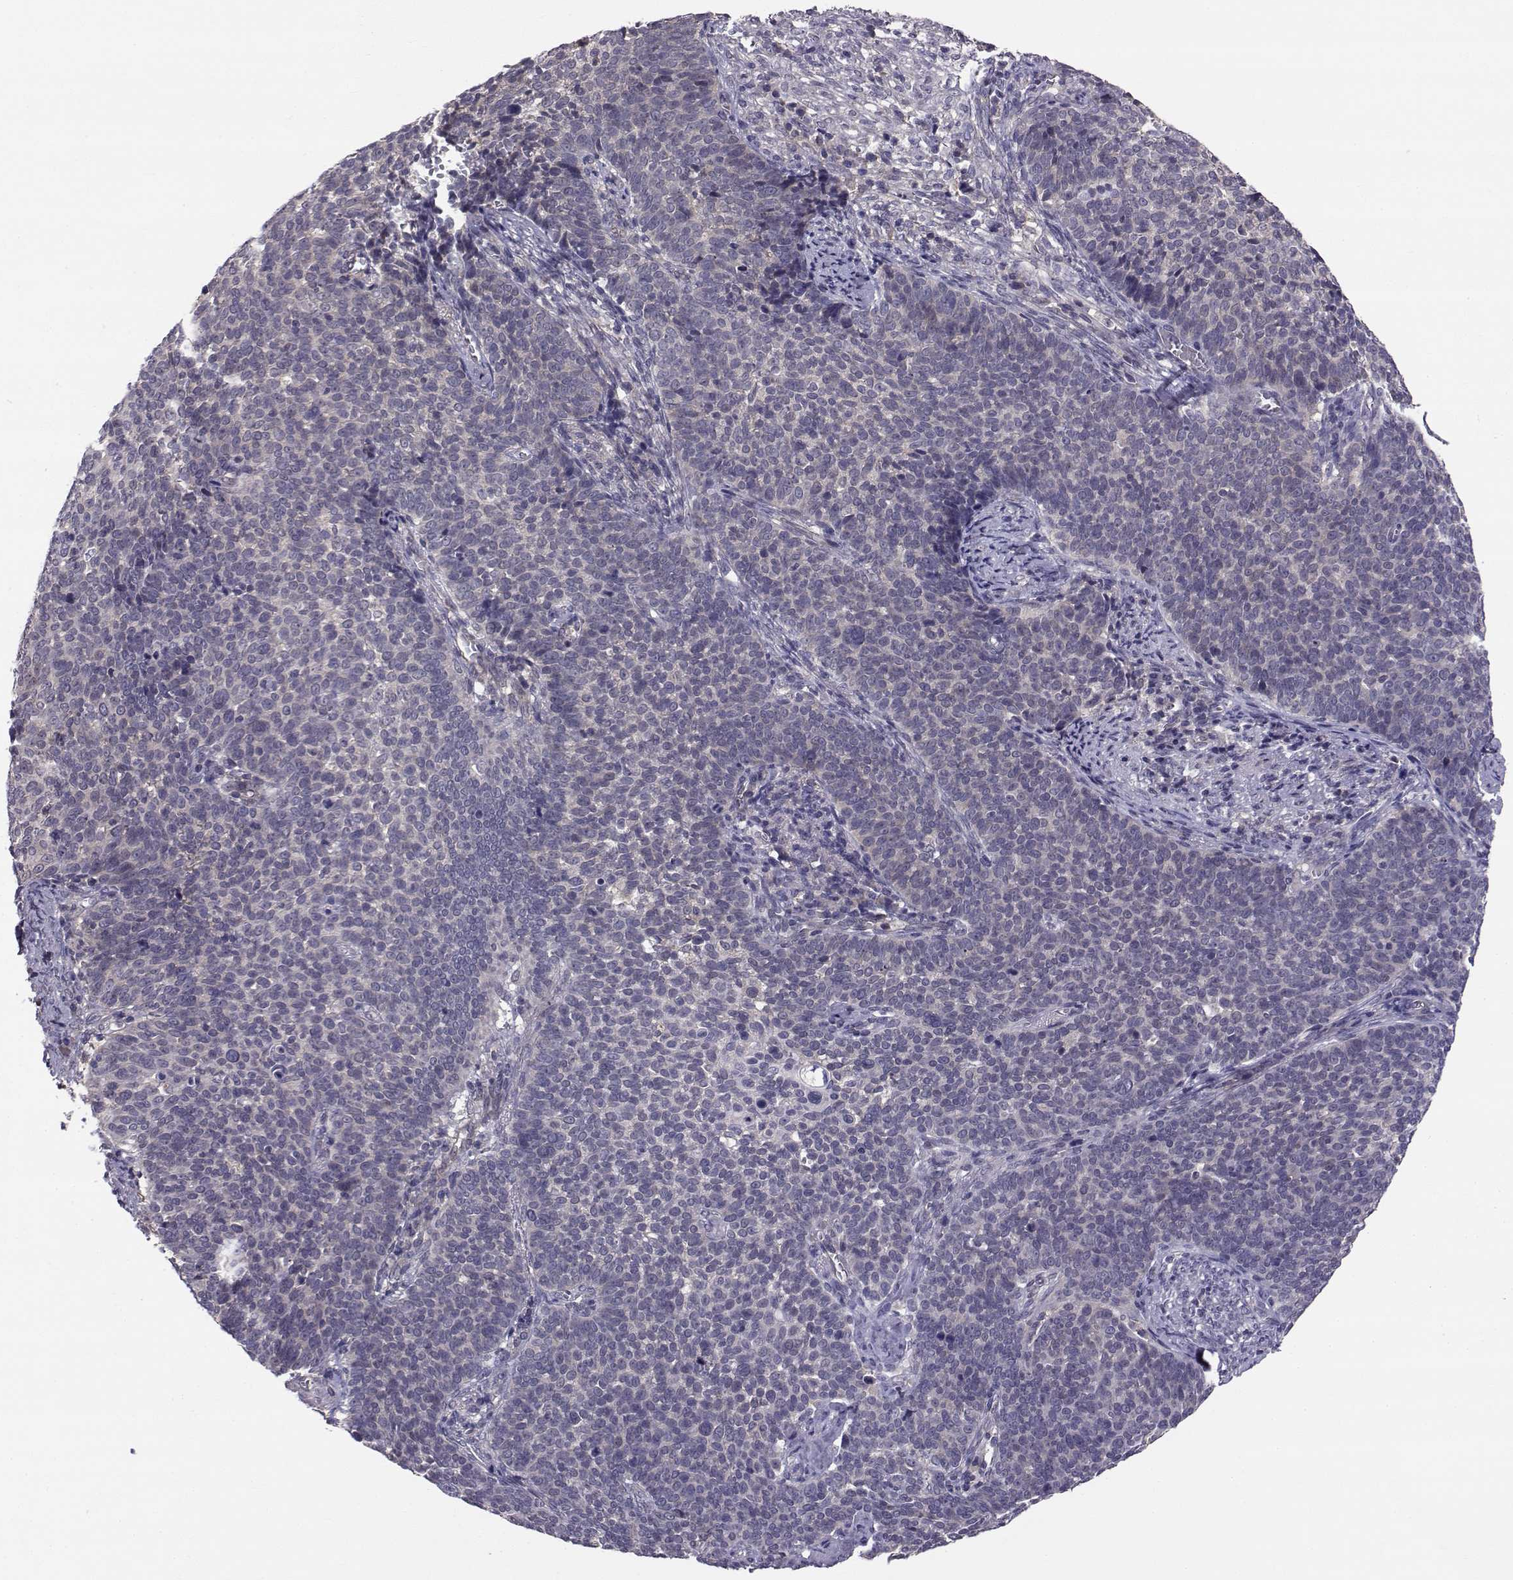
{"staining": {"intensity": "weak", "quantity": "<25%", "location": "cytoplasmic/membranous"}, "tissue": "cervical cancer", "cell_type": "Tumor cells", "image_type": "cancer", "snomed": [{"axis": "morphology", "description": "Squamous cell carcinoma, NOS"}, {"axis": "topography", "description": "Cervix"}], "caption": "Protein analysis of cervical squamous cell carcinoma displays no significant staining in tumor cells.", "gene": "PEX5L", "patient": {"sex": "female", "age": 39}}